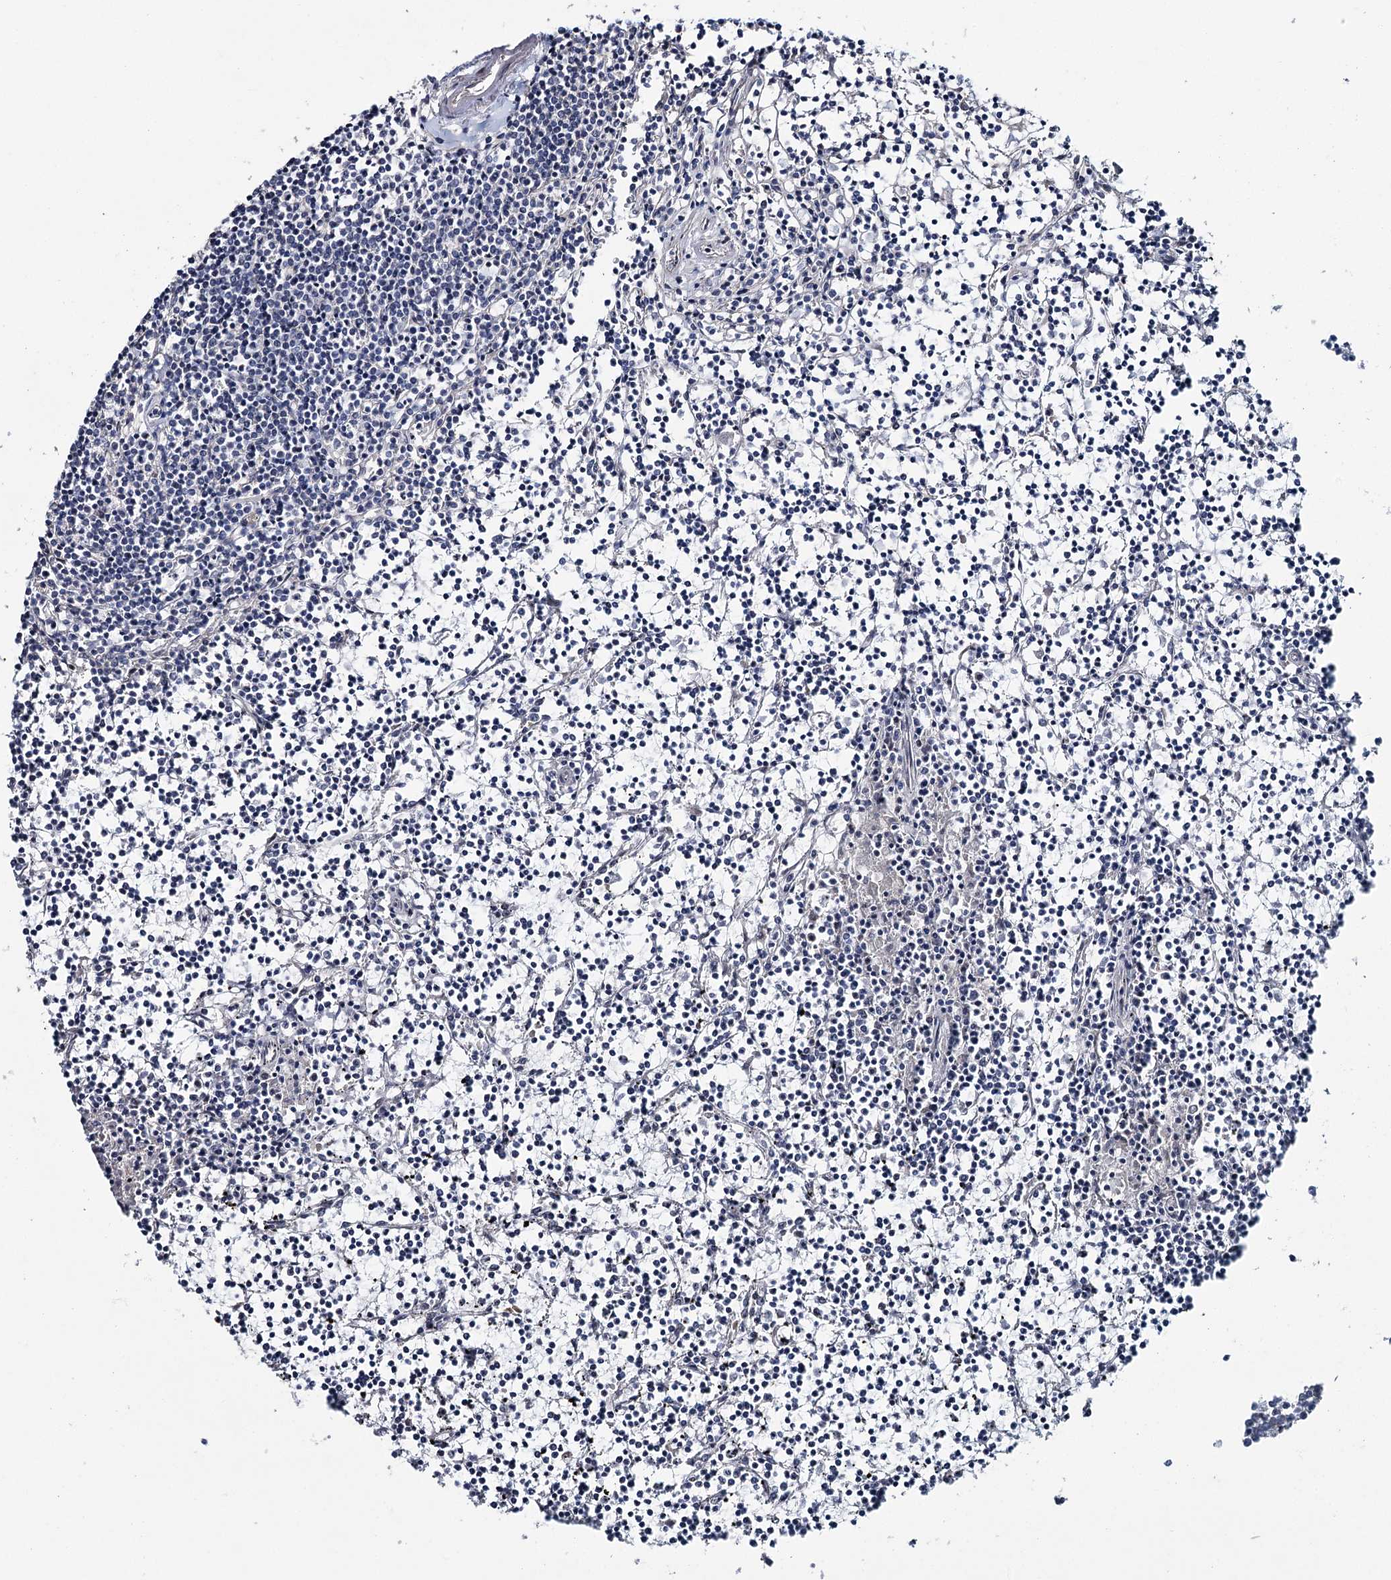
{"staining": {"intensity": "negative", "quantity": "none", "location": "none"}, "tissue": "lymphoma", "cell_type": "Tumor cells", "image_type": "cancer", "snomed": [{"axis": "morphology", "description": "Malignant lymphoma, non-Hodgkin's type, Low grade"}, {"axis": "topography", "description": "Spleen"}], "caption": "Protein analysis of low-grade malignant lymphoma, non-Hodgkin's type shows no significant expression in tumor cells. The staining was performed using DAB to visualize the protein expression in brown, while the nuclei were stained in blue with hematoxylin (Magnification: 20x).", "gene": "FAM120B", "patient": {"sex": "female", "age": 19}}